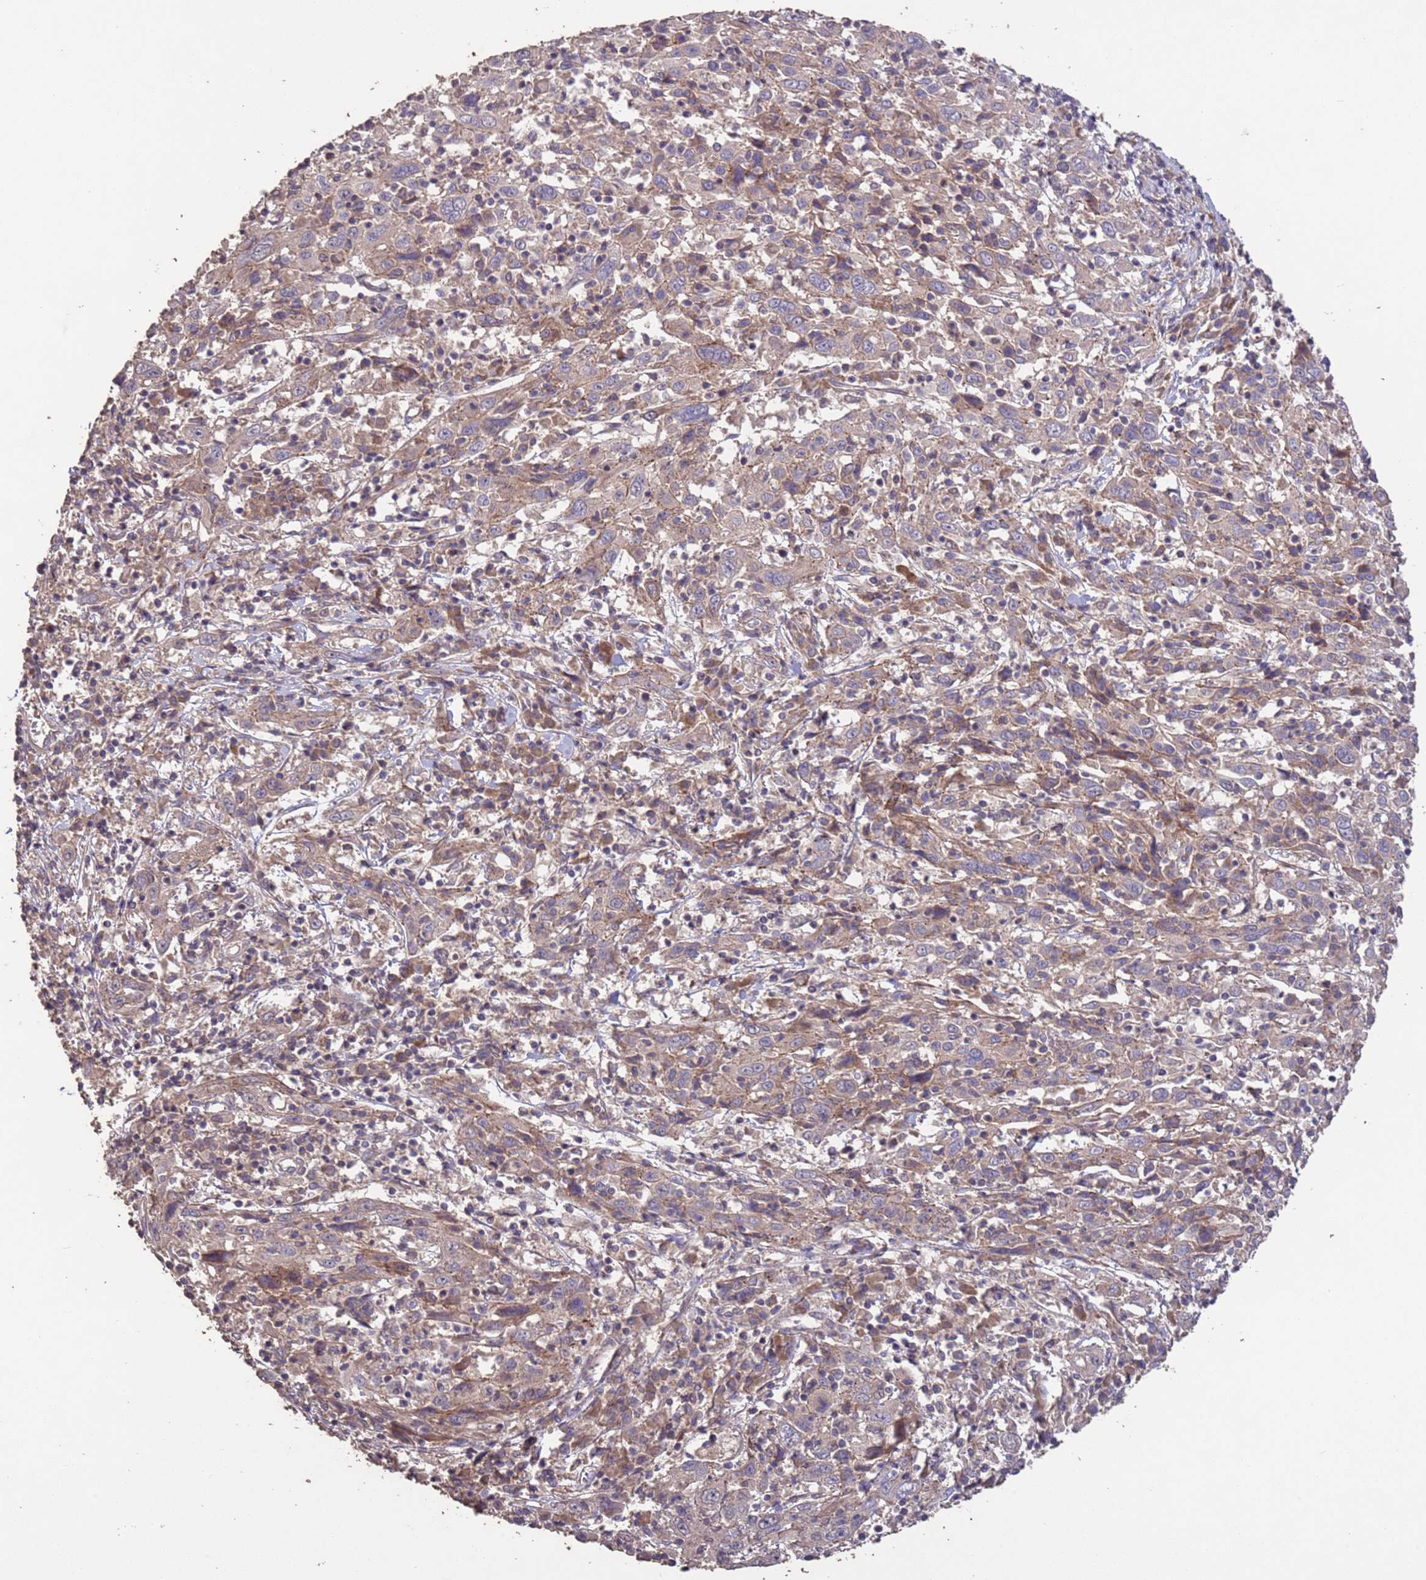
{"staining": {"intensity": "weak", "quantity": "25%-75%", "location": "cytoplasmic/membranous"}, "tissue": "cervical cancer", "cell_type": "Tumor cells", "image_type": "cancer", "snomed": [{"axis": "morphology", "description": "Squamous cell carcinoma, NOS"}, {"axis": "topography", "description": "Cervix"}], "caption": "Protein expression by immunohistochemistry reveals weak cytoplasmic/membranous staining in about 25%-75% of tumor cells in cervical cancer (squamous cell carcinoma). (Stains: DAB (3,3'-diaminobenzidine) in brown, nuclei in blue, Microscopy: brightfield microscopy at high magnification).", "gene": "SLC9B2", "patient": {"sex": "female", "age": 46}}